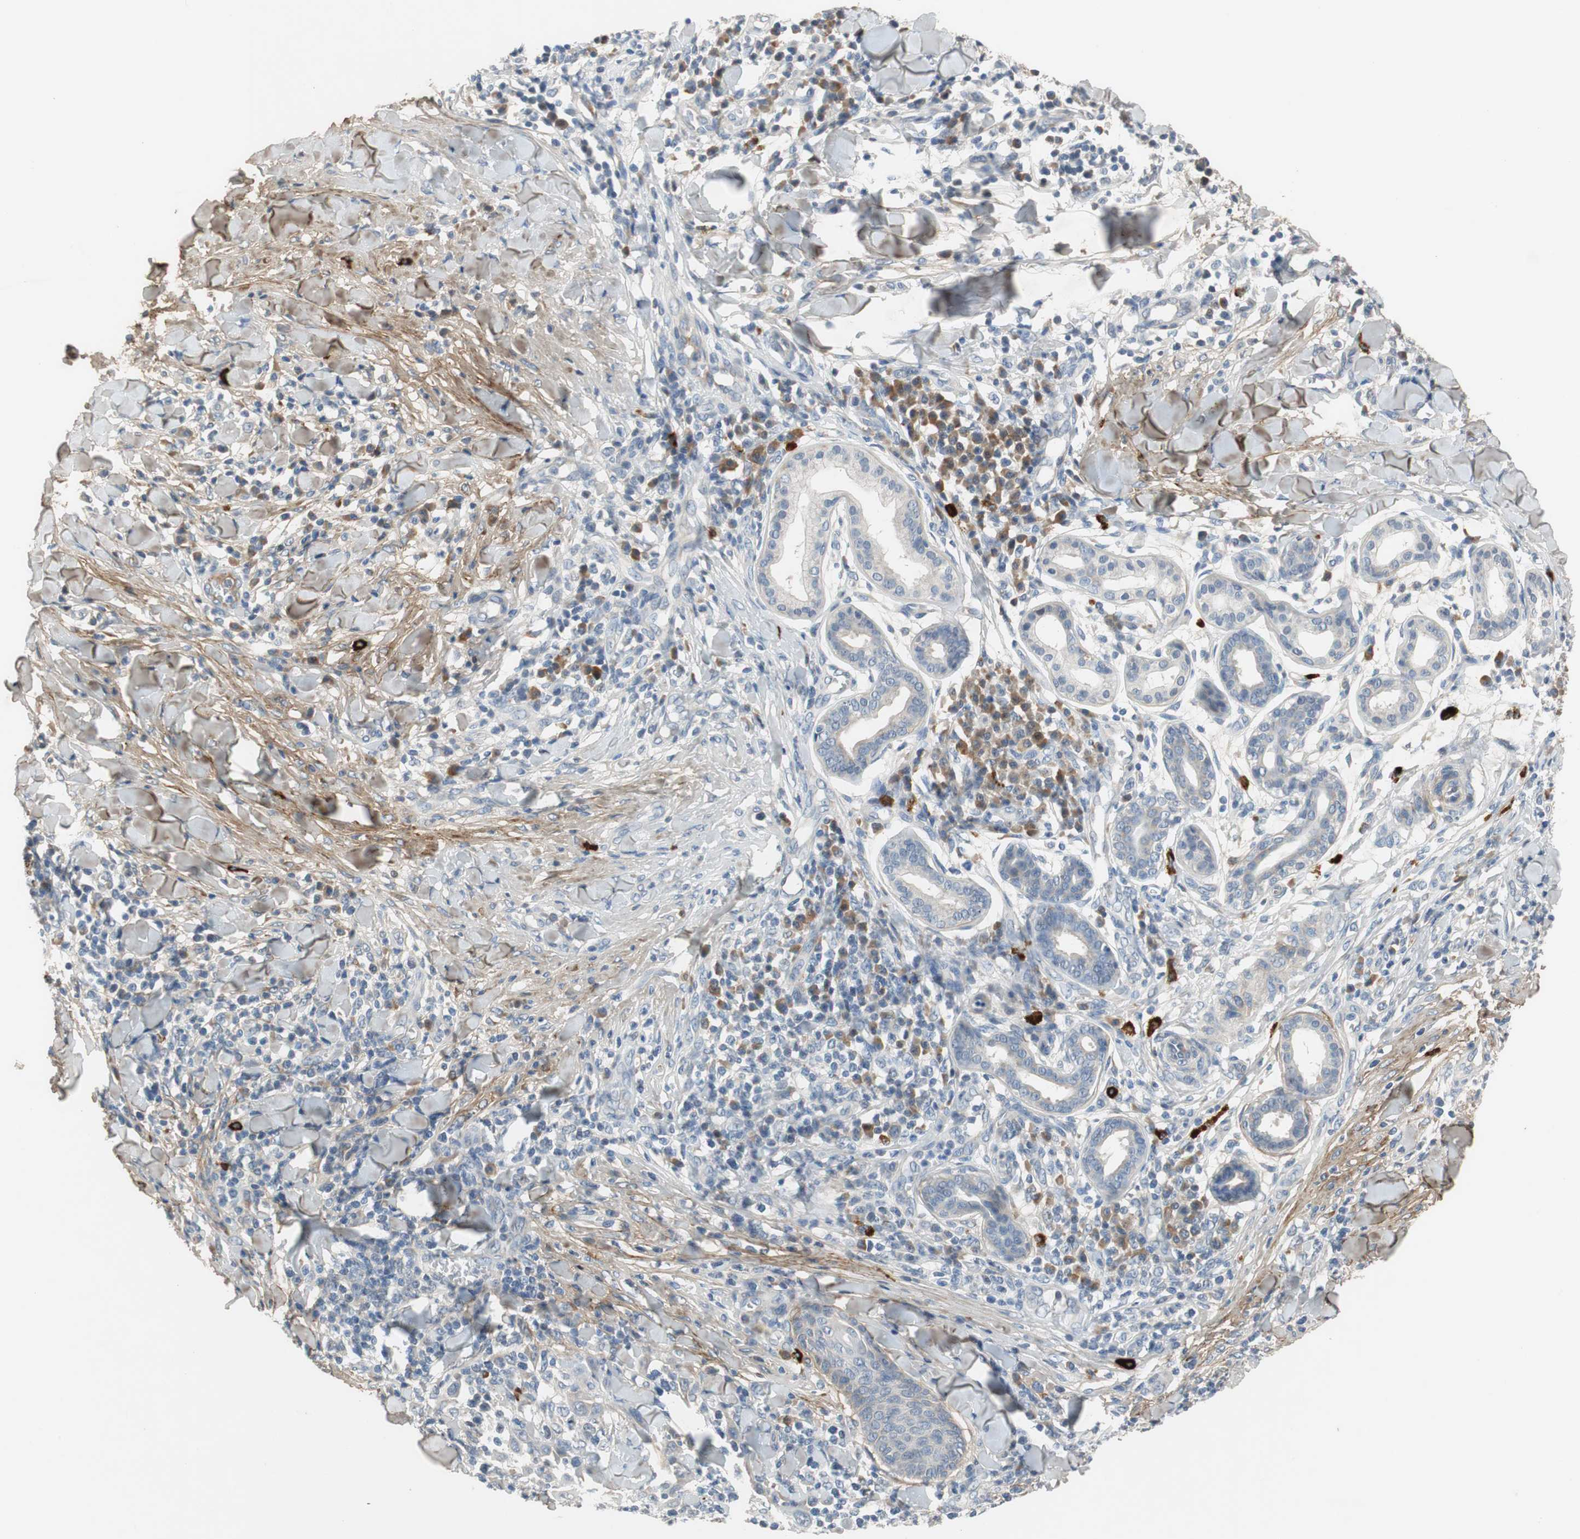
{"staining": {"intensity": "weak", "quantity": "25%-75%", "location": "cytoplasmic/membranous"}, "tissue": "skin cancer", "cell_type": "Tumor cells", "image_type": "cancer", "snomed": [{"axis": "morphology", "description": "Squamous cell carcinoma, NOS"}, {"axis": "topography", "description": "Skin"}], "caption": "A micrograph of human skin cancer (squamous cell carcinoma) stained for a protein exhibits weak cytoplasmic/membranous brown staining in tumor cells.", "gene": "COL12A1", "patient": {"sex": "male", "age": 24}}